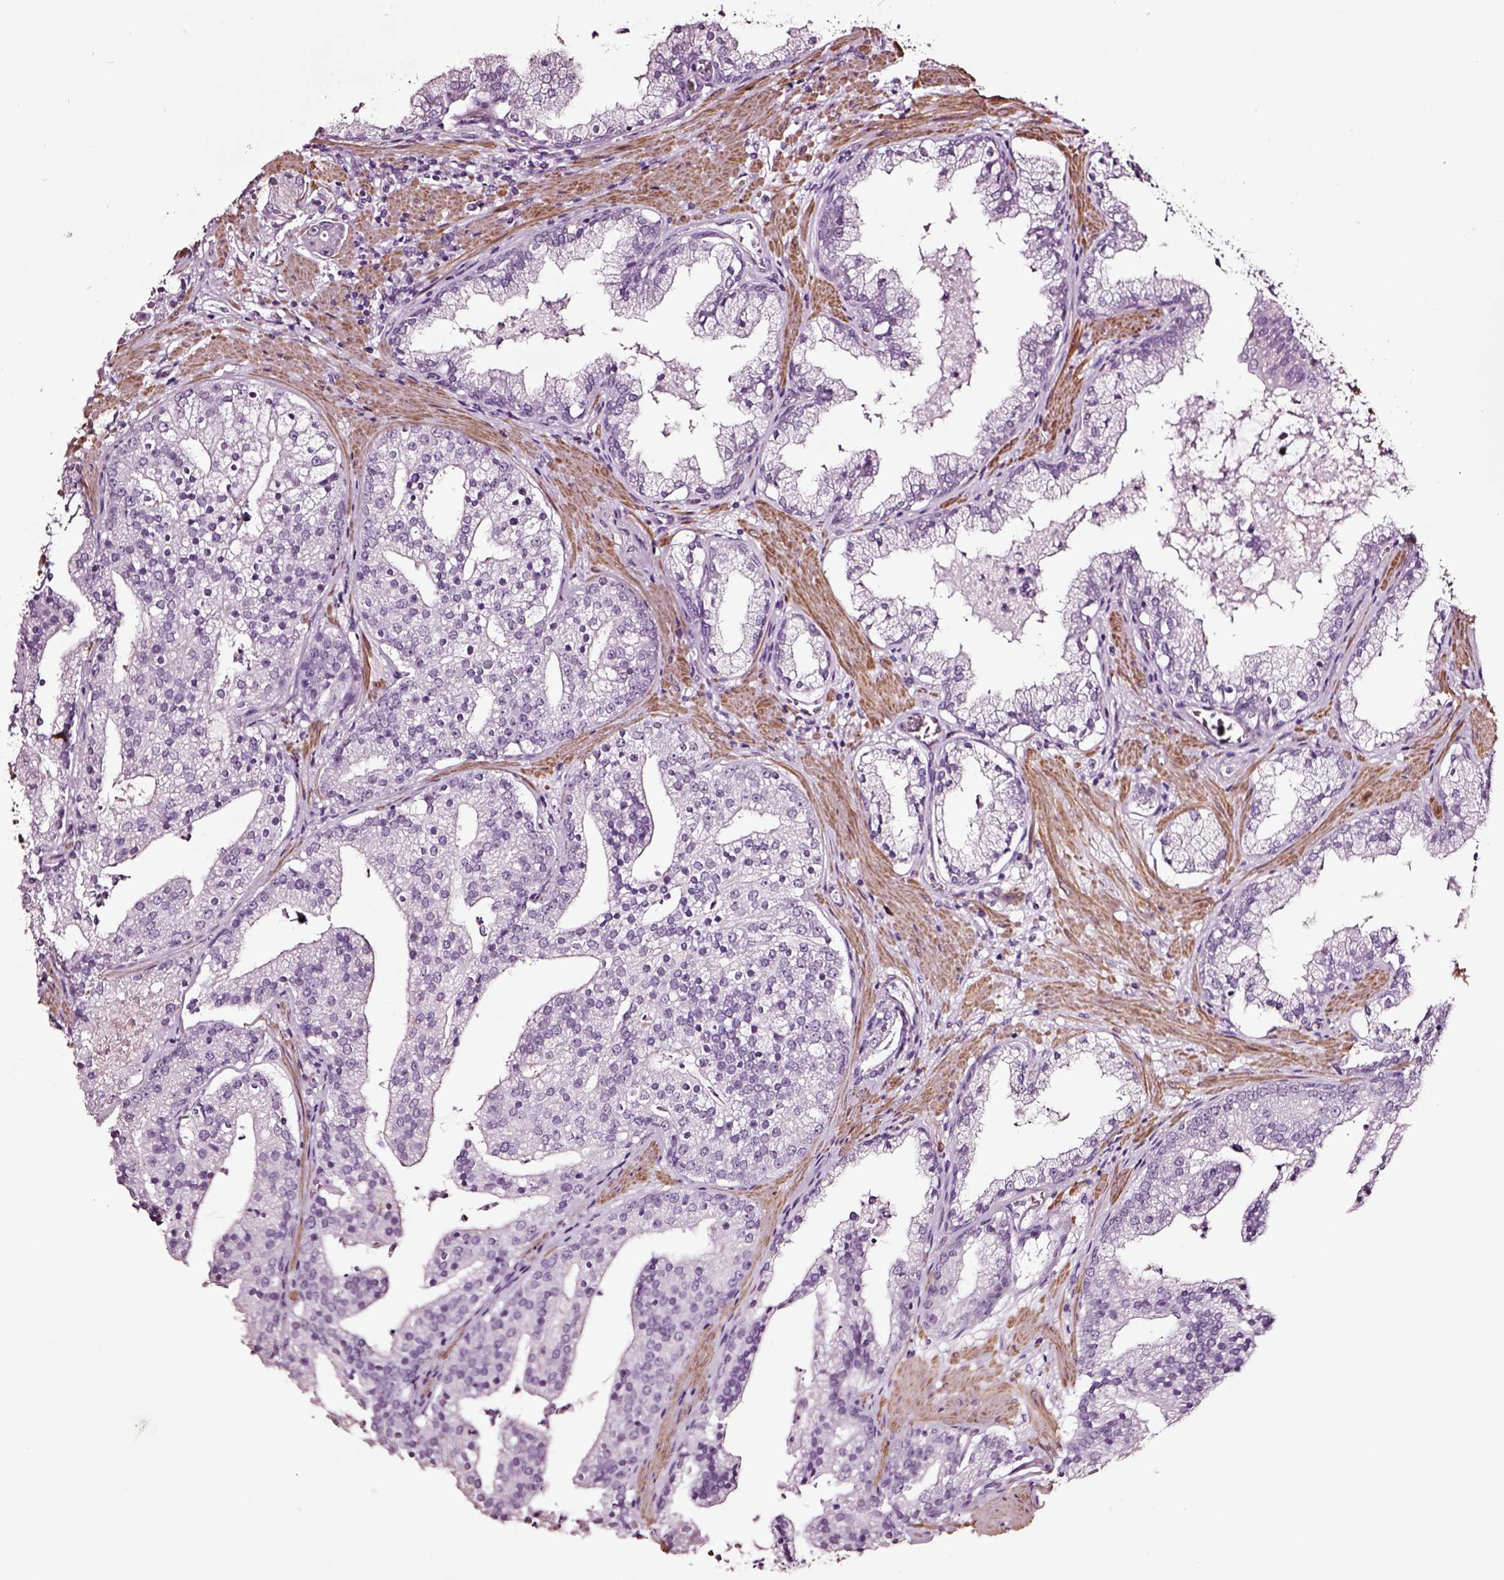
{"staining": {"intensity": "negative", "quantity": "none", "location": "none"}, "tissue": "prostate cancer", "cell_type": "Tumor cells", "image_type": "cancer", "snomed": [{"axis": "morphology", "description": "Adenocarcinoma, NOS"}, {"axis": "topography", "description": "Prostate and seminal vesicle, NOS"}, {"axis": "topography", "description": "Prostate"}], "caption": "The histopathology image shows no staining of tumor cells in prostate cancer (adenocarcinoma). (DAB immunohistochemistry, high magnification).", "gene": "SOX10", "patient": {"sex": "male", "age": 44}}